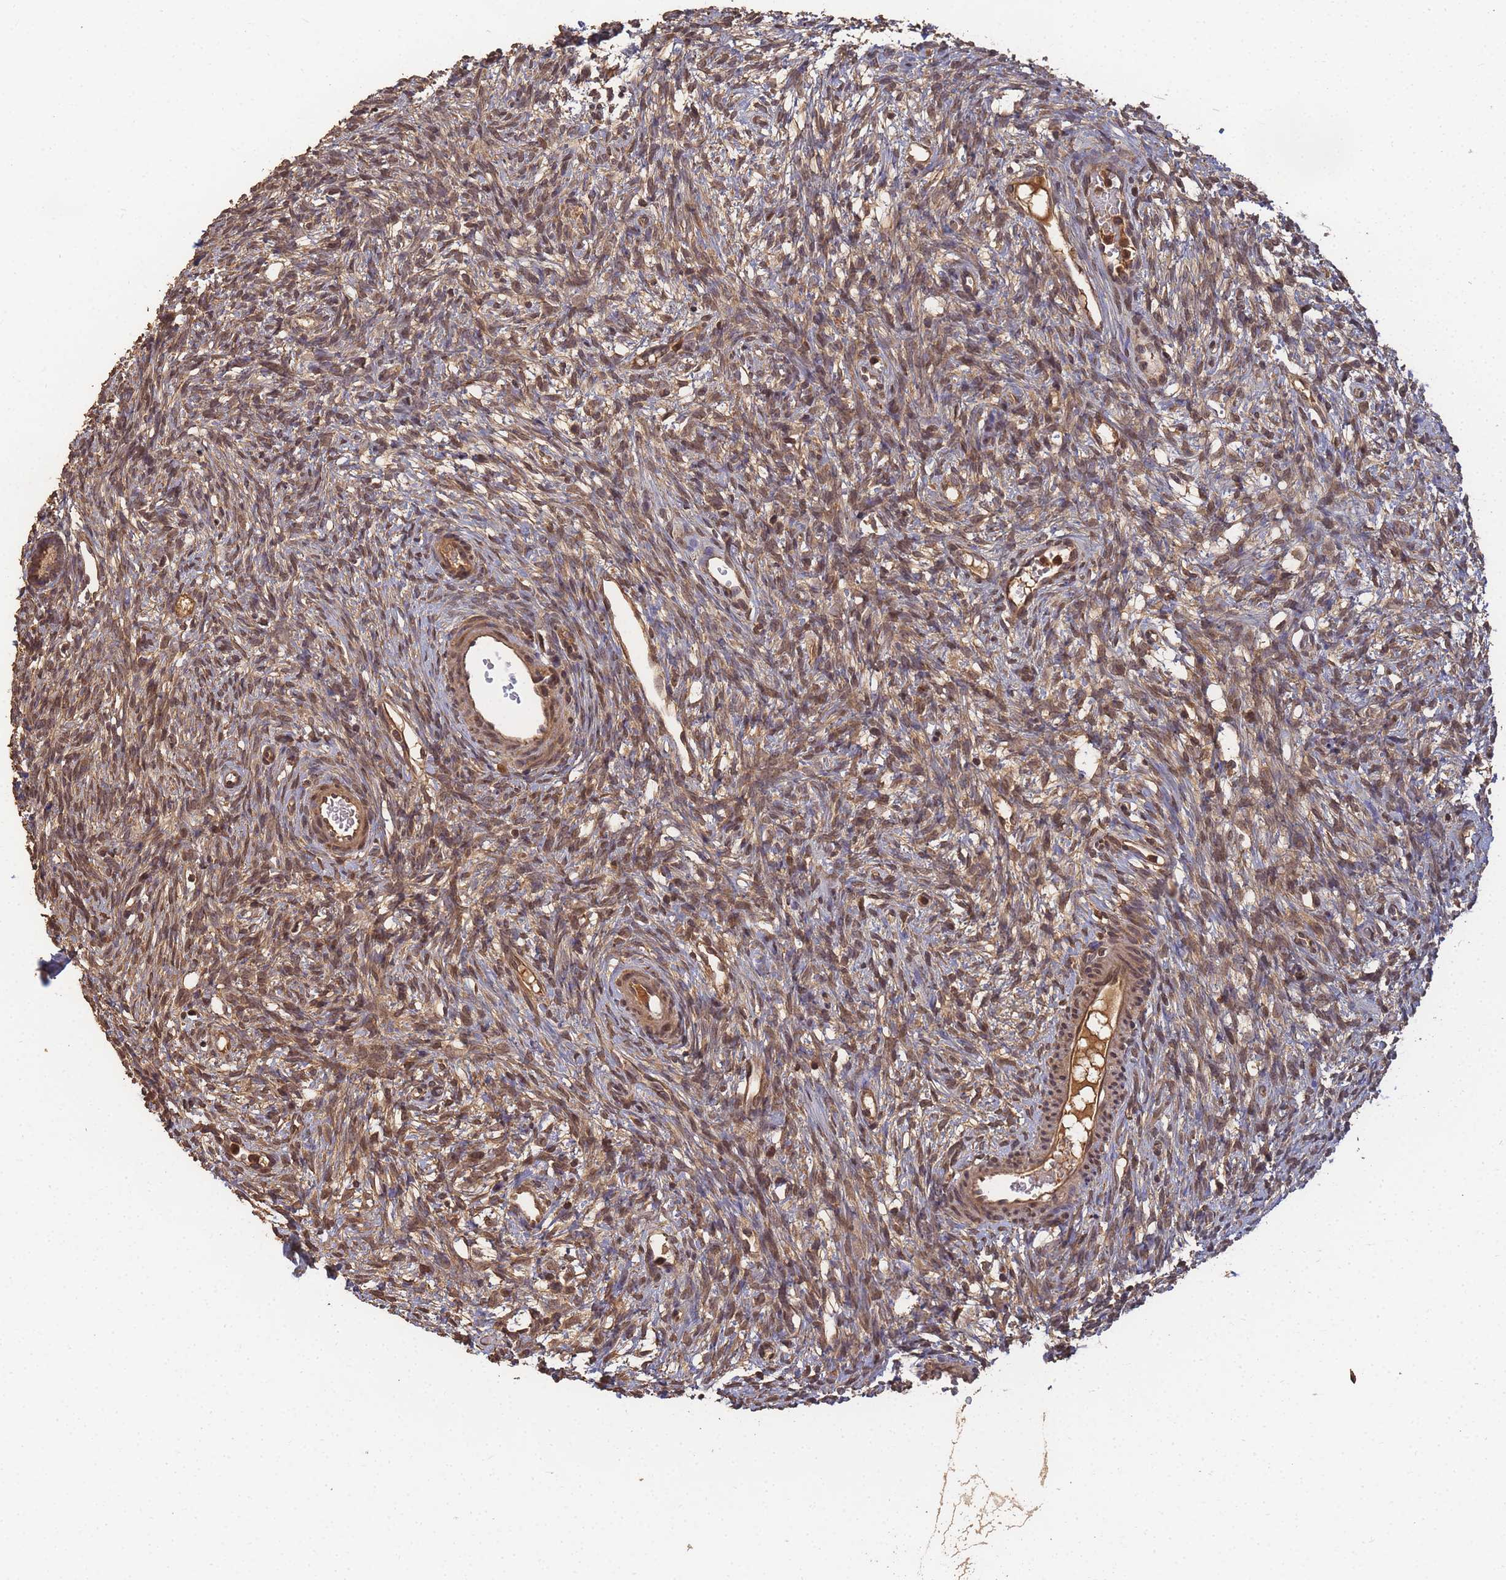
{"staining": {"intensity": "weak", "quantity": "25%-75%", "location": "cytoplasmic/membranous,nuclear"}, "tissue": "ovary", "cell_type": "Ovarian stroma cells", "image_type": "normal", "snomed": [{"axis": "morphology", "description": "Normal tissue, NOS"}, {"axis": "topography", "description": "Ovary"}], "caption": "Protein expression analysis of benign ovary shows weak cytoplasmic/membranous,nuclear expression in about 25%-75% of ovarian stroma cells. Nuclei are stained in blue.", "gene": "ALKBH1", "patient": {"sex": "female", "age": 33}}